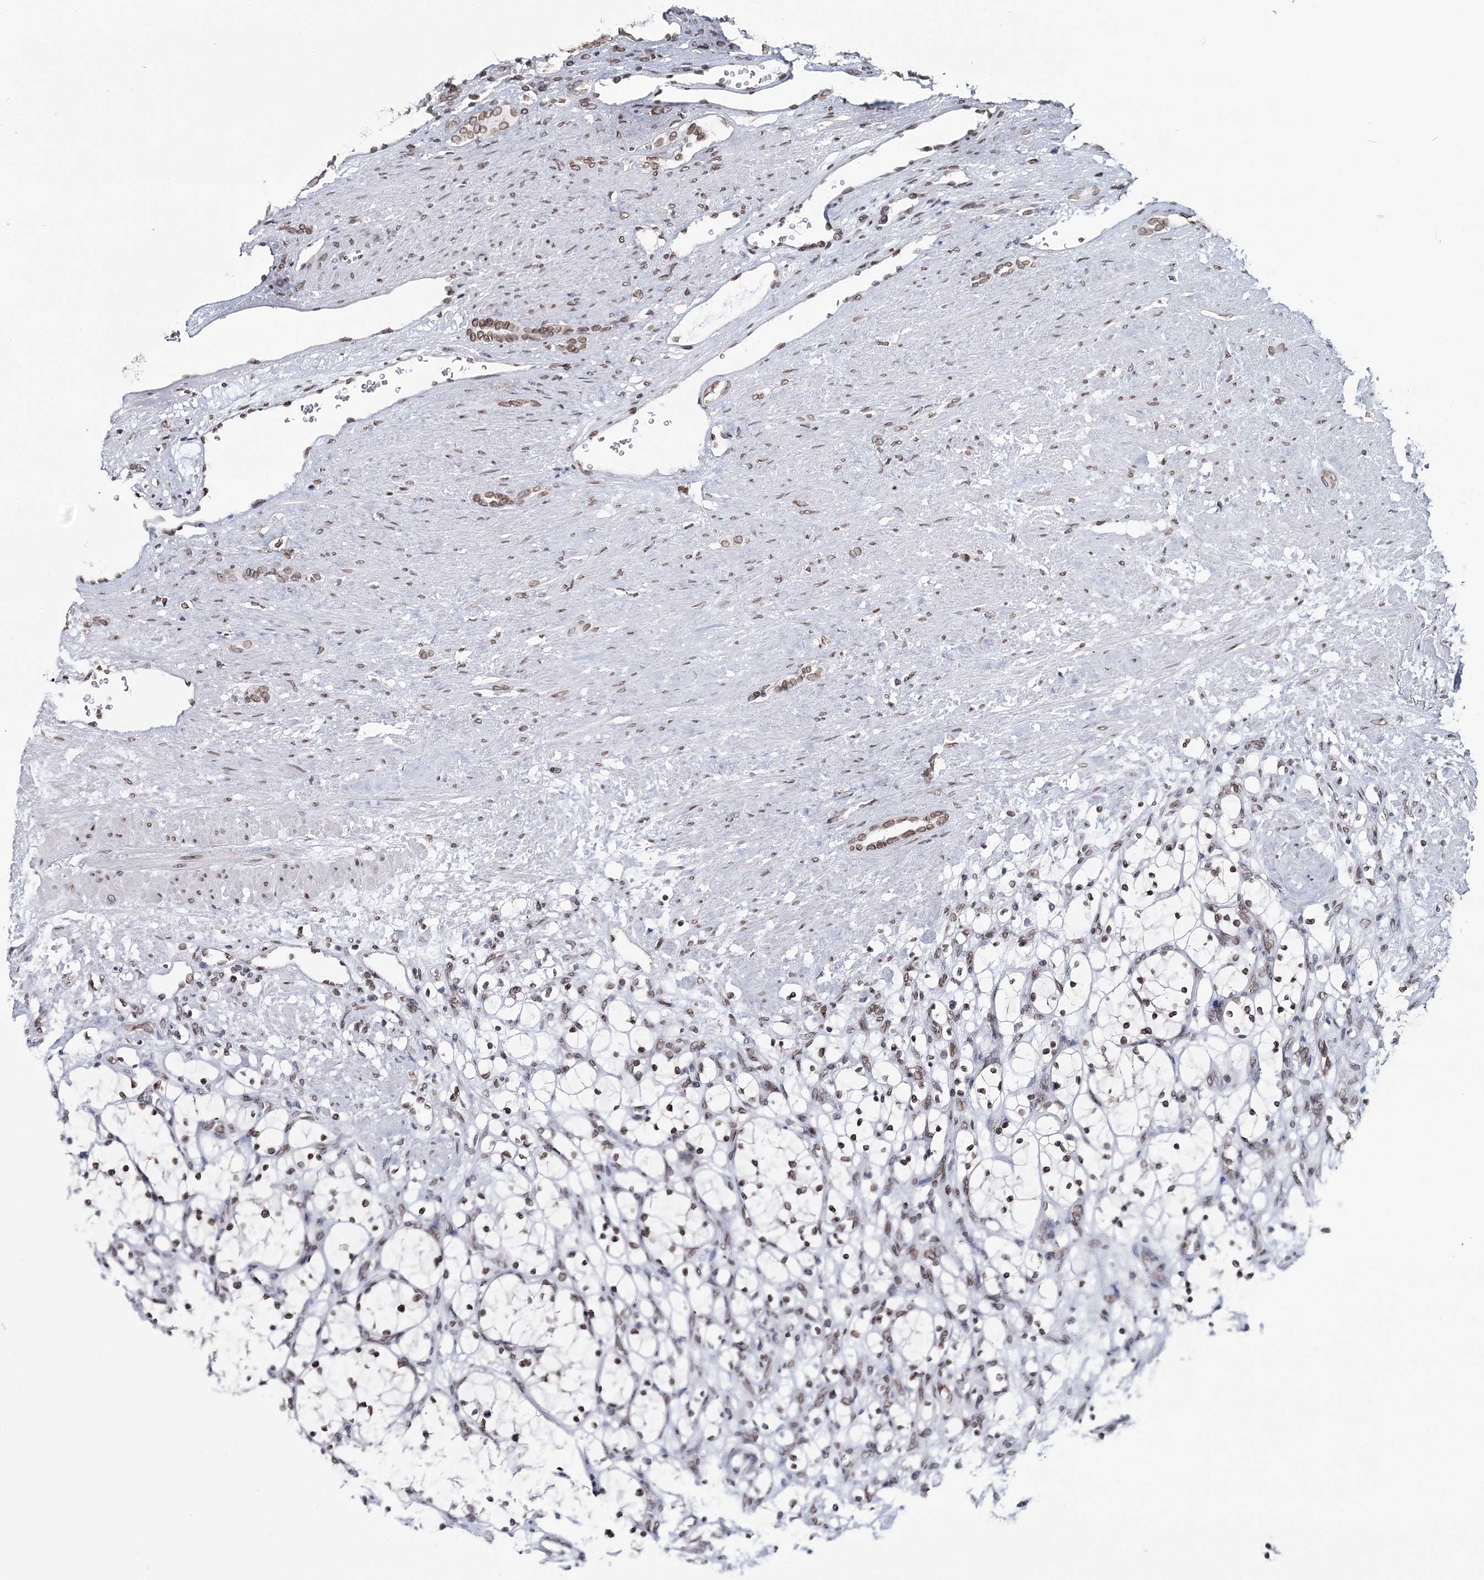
{"staining": {"intensity": "weak", "quantity": ">75%", "location": "nuclear"}, "tissue": "renal cancer", "cell_type": "Tumor cells", "image_type": "cancer", "snomed": [{"axis": "morphology", "description": "Adenocarcinoma, NOS"}, {"axis": "topography", "description": "Kidney"}], "caption": "IHC photomicrograph of neoplastic tissue: adenocarcinoma (renal) stained using immunohistochemistry (IHC) demonstrates low levels of weak protein expression localized specifically in the nuclear of tumor cells, appearing as a nuclear brown color.", "gene": "KIAA0930", "patient": {"sex": "female", "age": 69}}